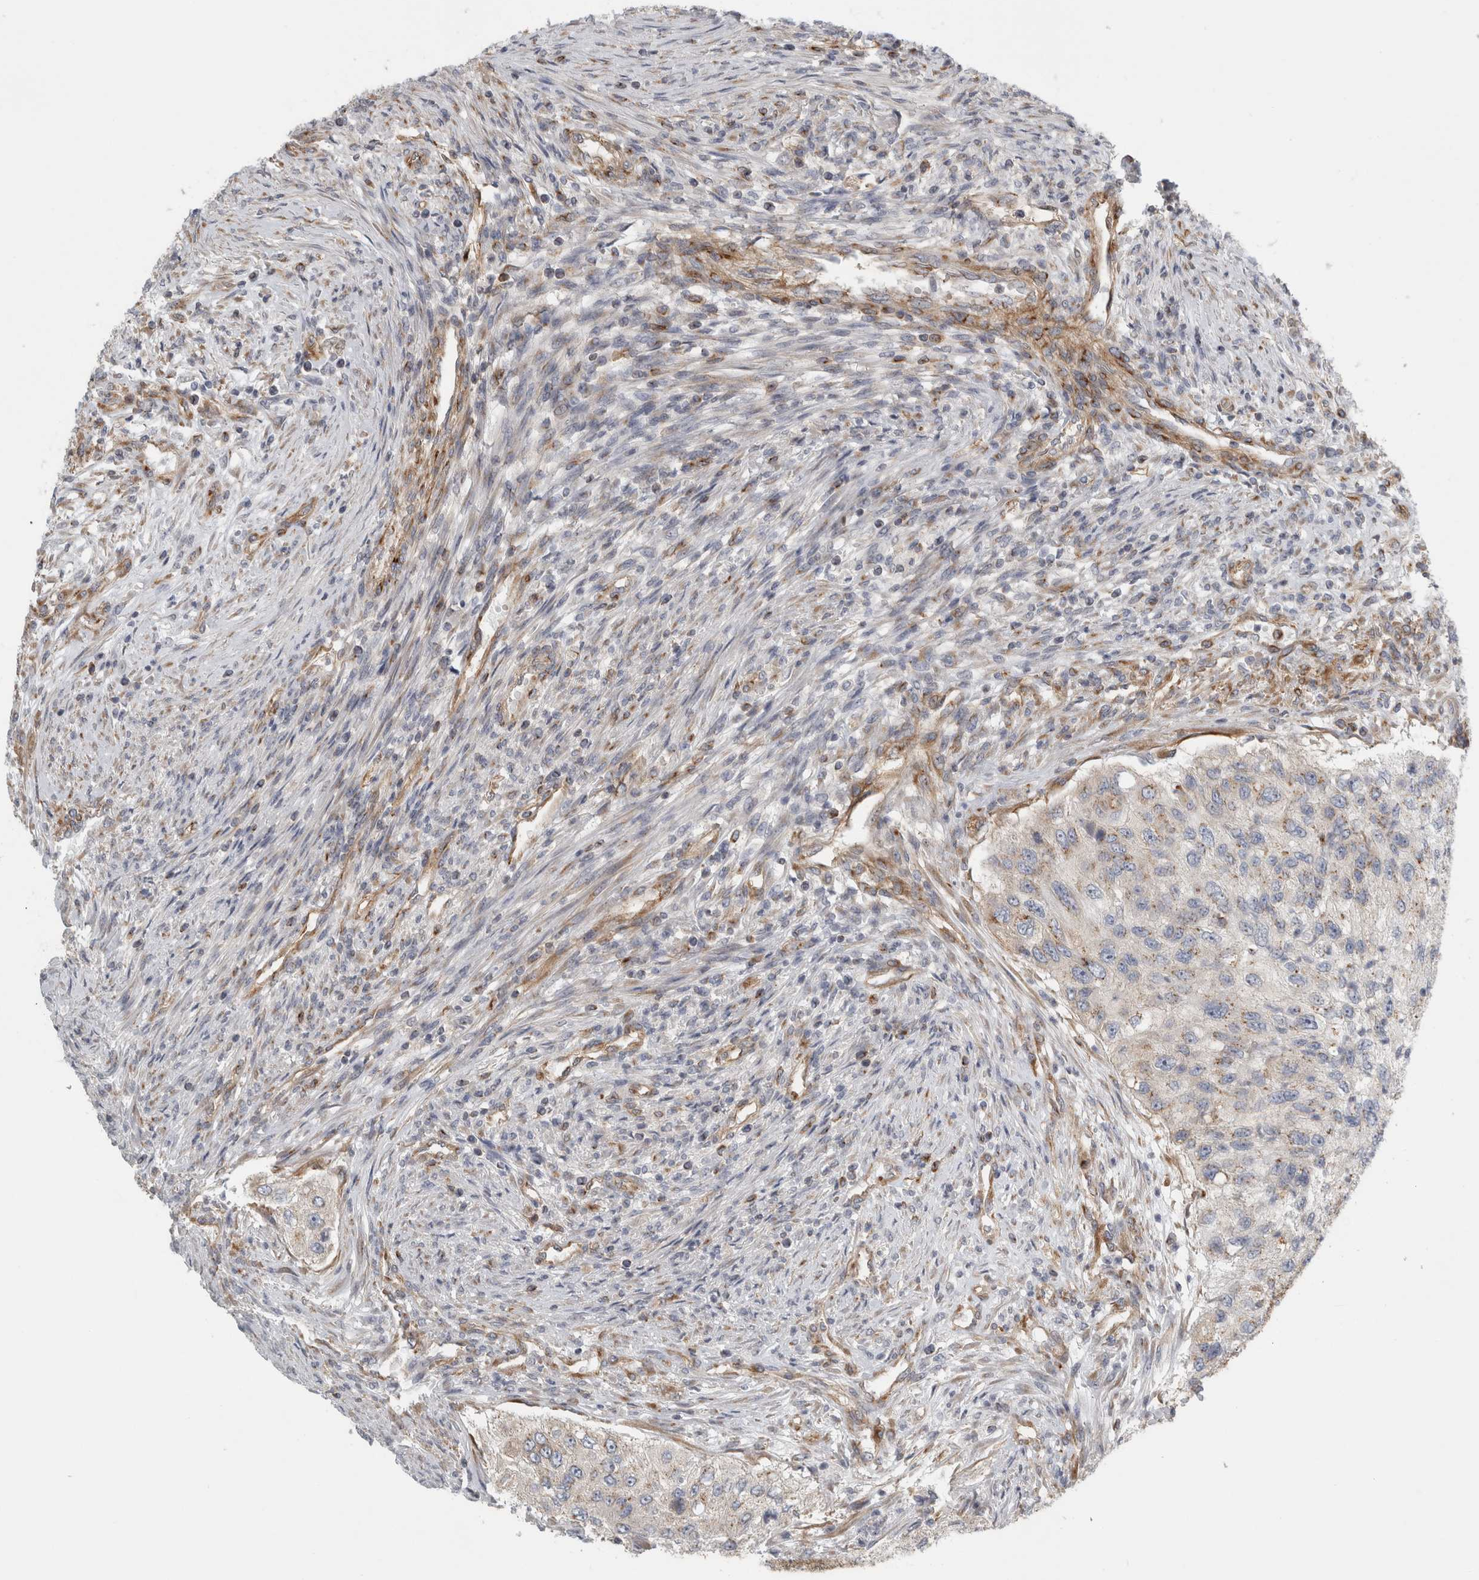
{"staining": {"intensity": "weak", "quantity": "25%-75%", "location": "cytoplasmic/membranous"}, "tissue": "urothelial cancer", "cell_type": "Tumor cells", "image_type": "cancer", "snomed": [{"axis": "morphology", "description": "Urothelial carcinoma, High grade"}, {"axis": "topography", "description": "Urinary bladder"}], "caption": "Immunohistochemistry of human urothelial cancer displays low levels of weak cytoplasmic/membranous positivity in about 25%-75% of tumor cells.", "gene": "PEX6", "patient": {"sex": "female", "age": 60}}